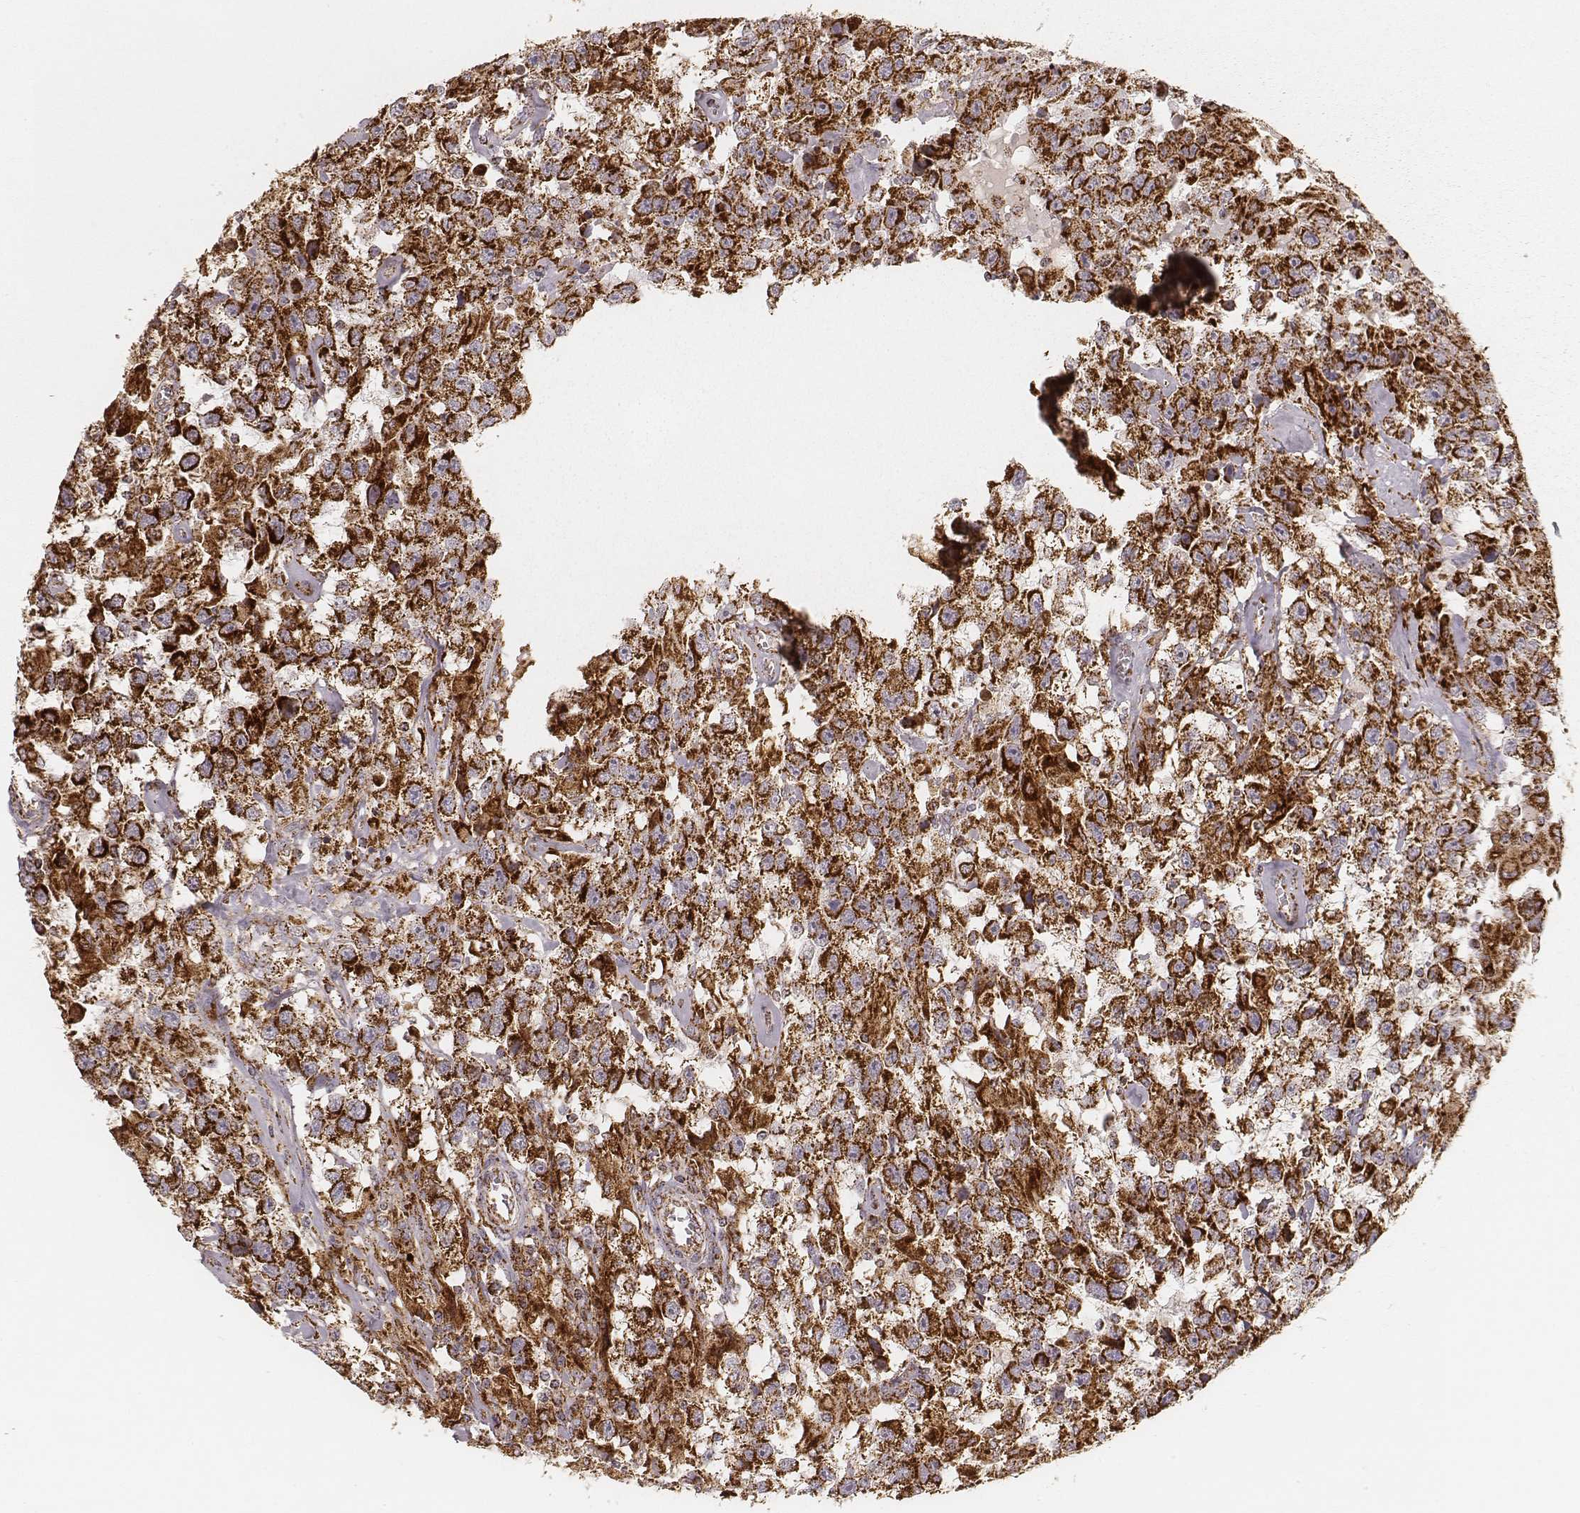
{"staining": {"intensity": "strong", "quantity": ">75%", "location": "cytoplasmic/membranous"}, "tissue": "testis cancer", "cell_type": "Tumor cells", "image_type": "cancer", "snomed": [{"axis": "morphology", "description": "Seminoma, NOS"}, {"axis": "topography", "description": "Testis"}], "caption": "Testis cancer stained for a protein (brown) reveals strong cytoplasmic/membranous positive positivity in approximately >75% of tumor cells.", "gene": "CS", "patient": {"sex": "male", "age": 43}}